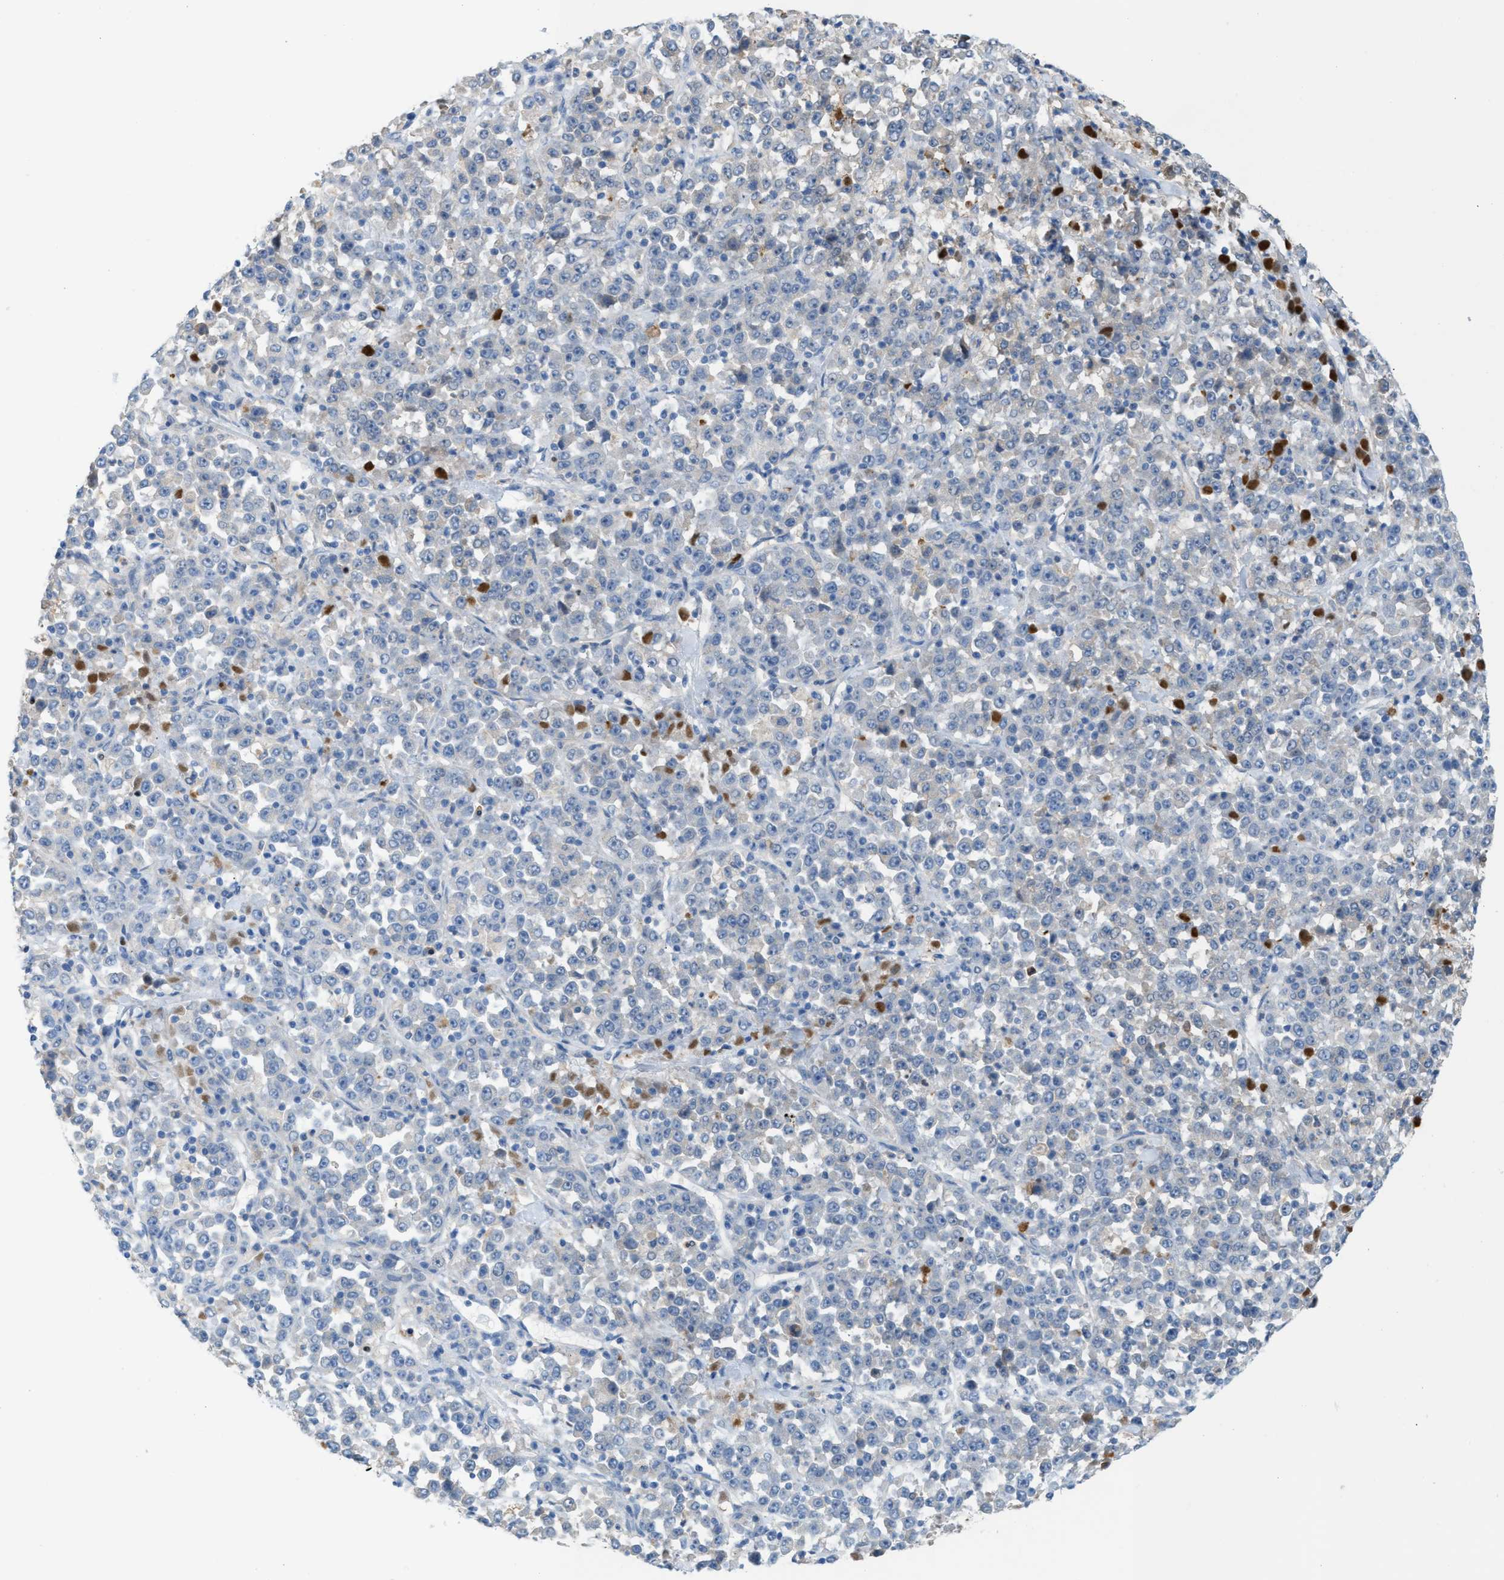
{"staining": {"intensity": "negative", "quantity": "none", "location": "none"}, "tissue": "stomach cancer", "cell_type": "Tumor cells", "image_type": "cancer", "snomed": [{"axis": "morphology", "description": "Normal tissue, NOS"}, {"axis": "morphology", "description": "Adenocarcinoma, NOS"}, {"axis": "topography", "description": "Stomach, upper"}, {"axis": "topography", "description": "Stomach"}], "caption": "Image shows no protein staining in tumor cells of stomach cancer (adenocarcinoma) tissue.", "gene": "PPM1D", "patient": {"sex": "male", "age": 59}}